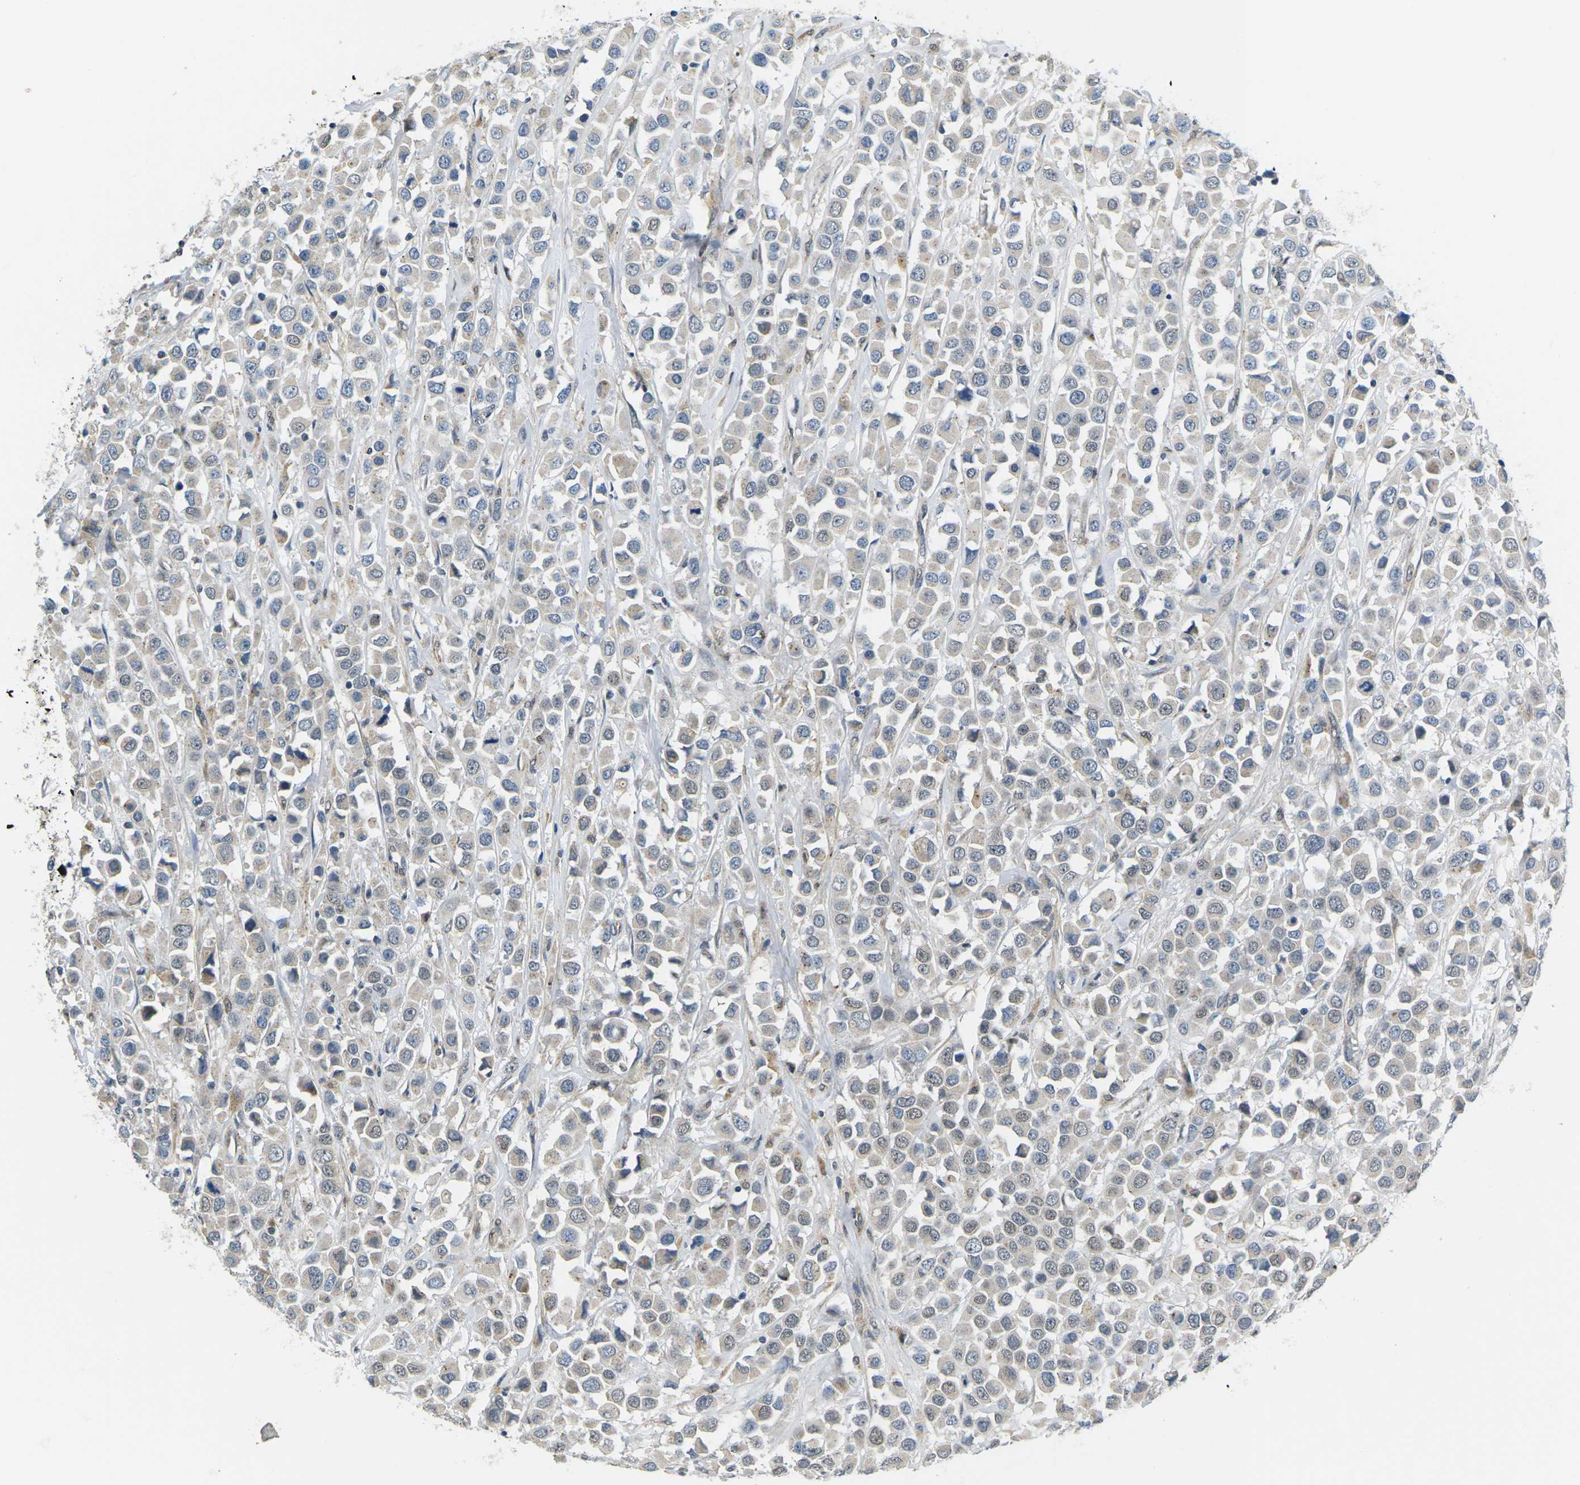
{"staining": {"intensity": "weak", "quantity": "<25%", "location": "cytoplasmic/membranous,nuclear"}, "tissue": "breast cancer", "cell_type": "Tumor cells", "image_type": "cancer", "snomed": [{"axis": "morphology", "description": "Duct carcinoma"}, {"axis": "topography", "description": "Breast"}], "caption": "Human intraductal carcinoma (breast) stained for a protein using immunohistochemistry (IHC) demonstrates no staining in tumor cells.", "gene": "ERBB4", "patient": {"sex": "female", "age": 61}}